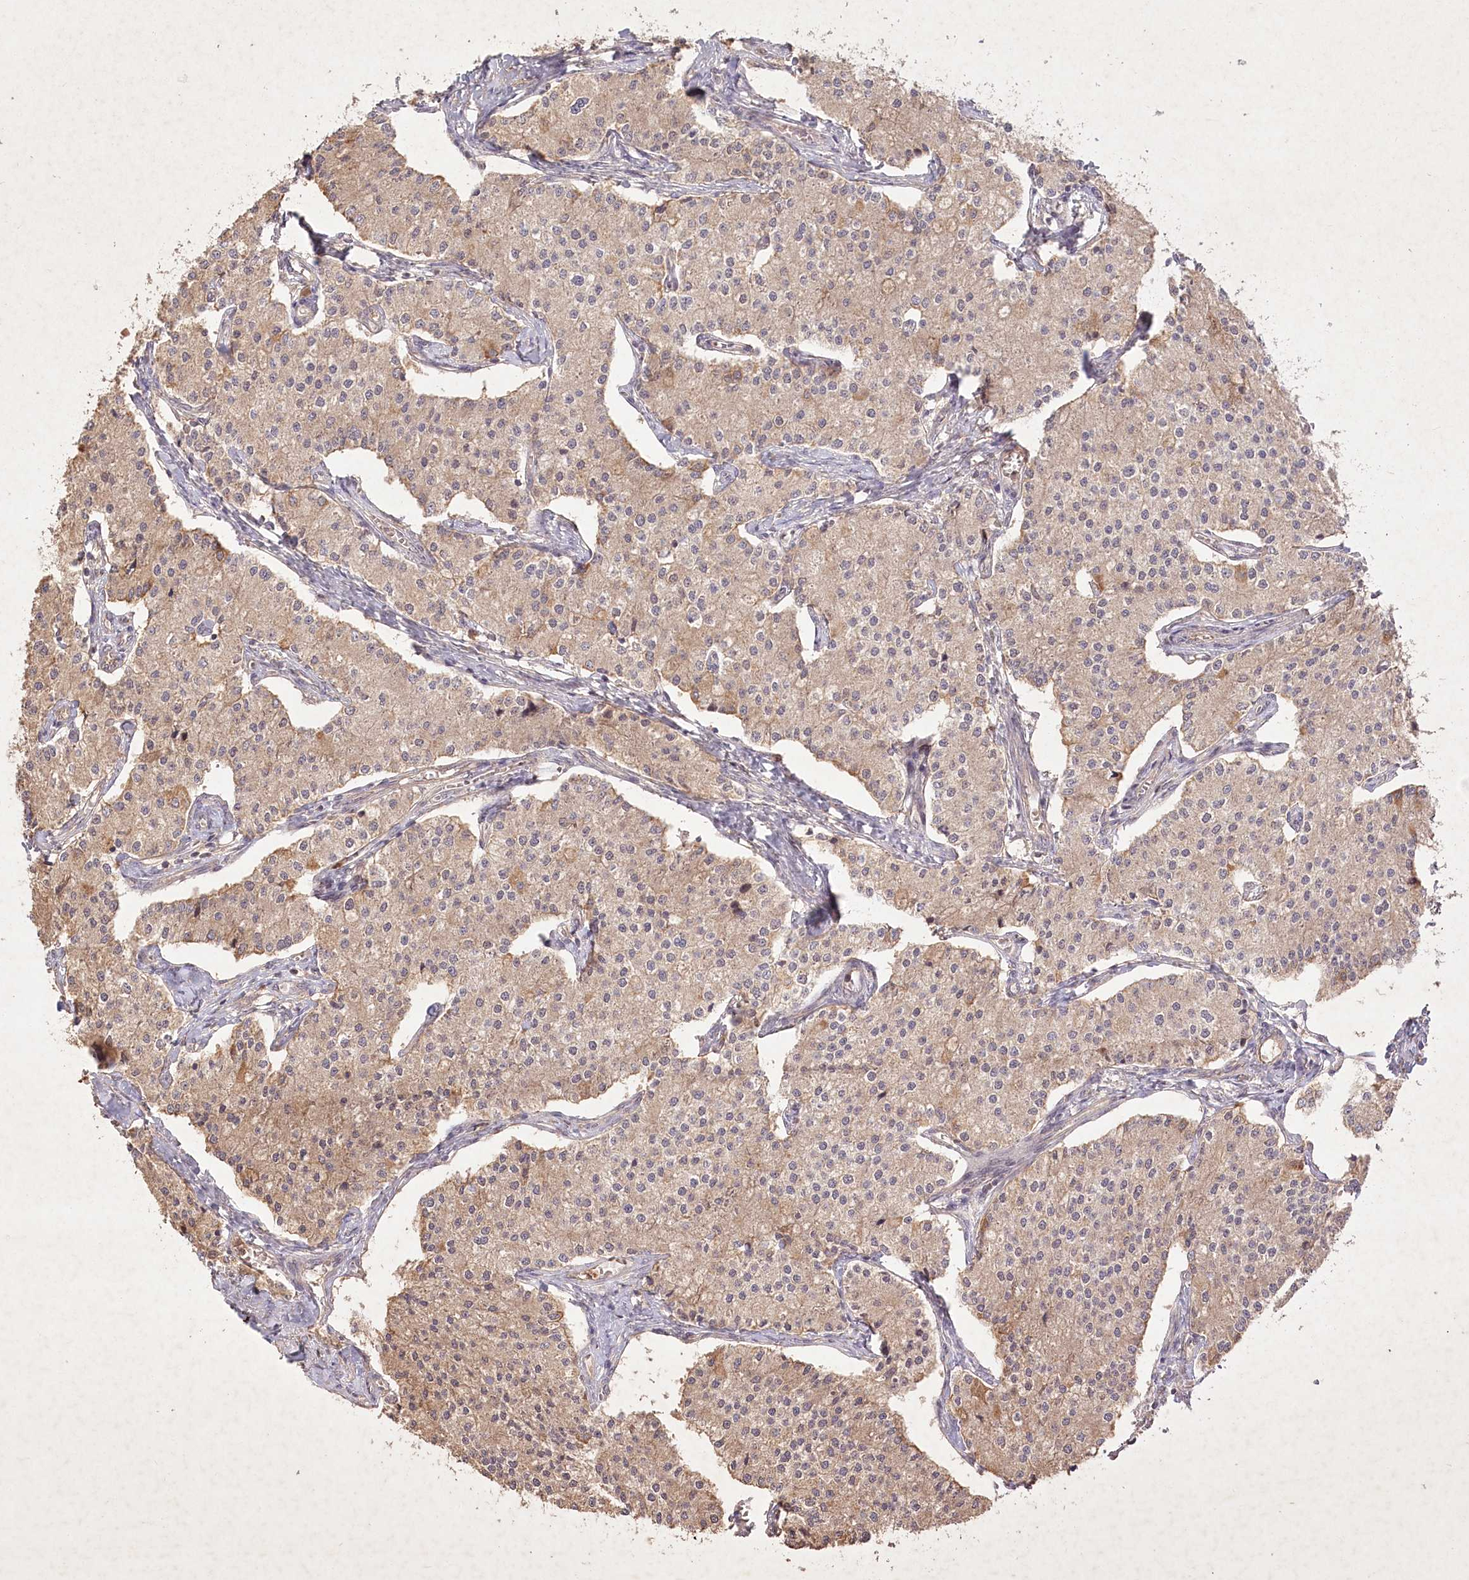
{"staining": {"intensity": "weak", "quantity": ">75%", "location": "cytoplasmic/membranous"}, "tissue": "carcinoid", "cell_type": "Tumor cells", "image_type": "cancer", "snomed": [{"axis": "morphology", "description": "Carcinoid, malignant, NOS"}, {"axis": "topography", "description": "Colon"}], "caption": "Tumor cells show weak cytoplasmic/membranous positivity in about >75% of cells in carcinoid.", "gene": "IRAK1BP1", "patient": {"sex": "female", "age": 52}}